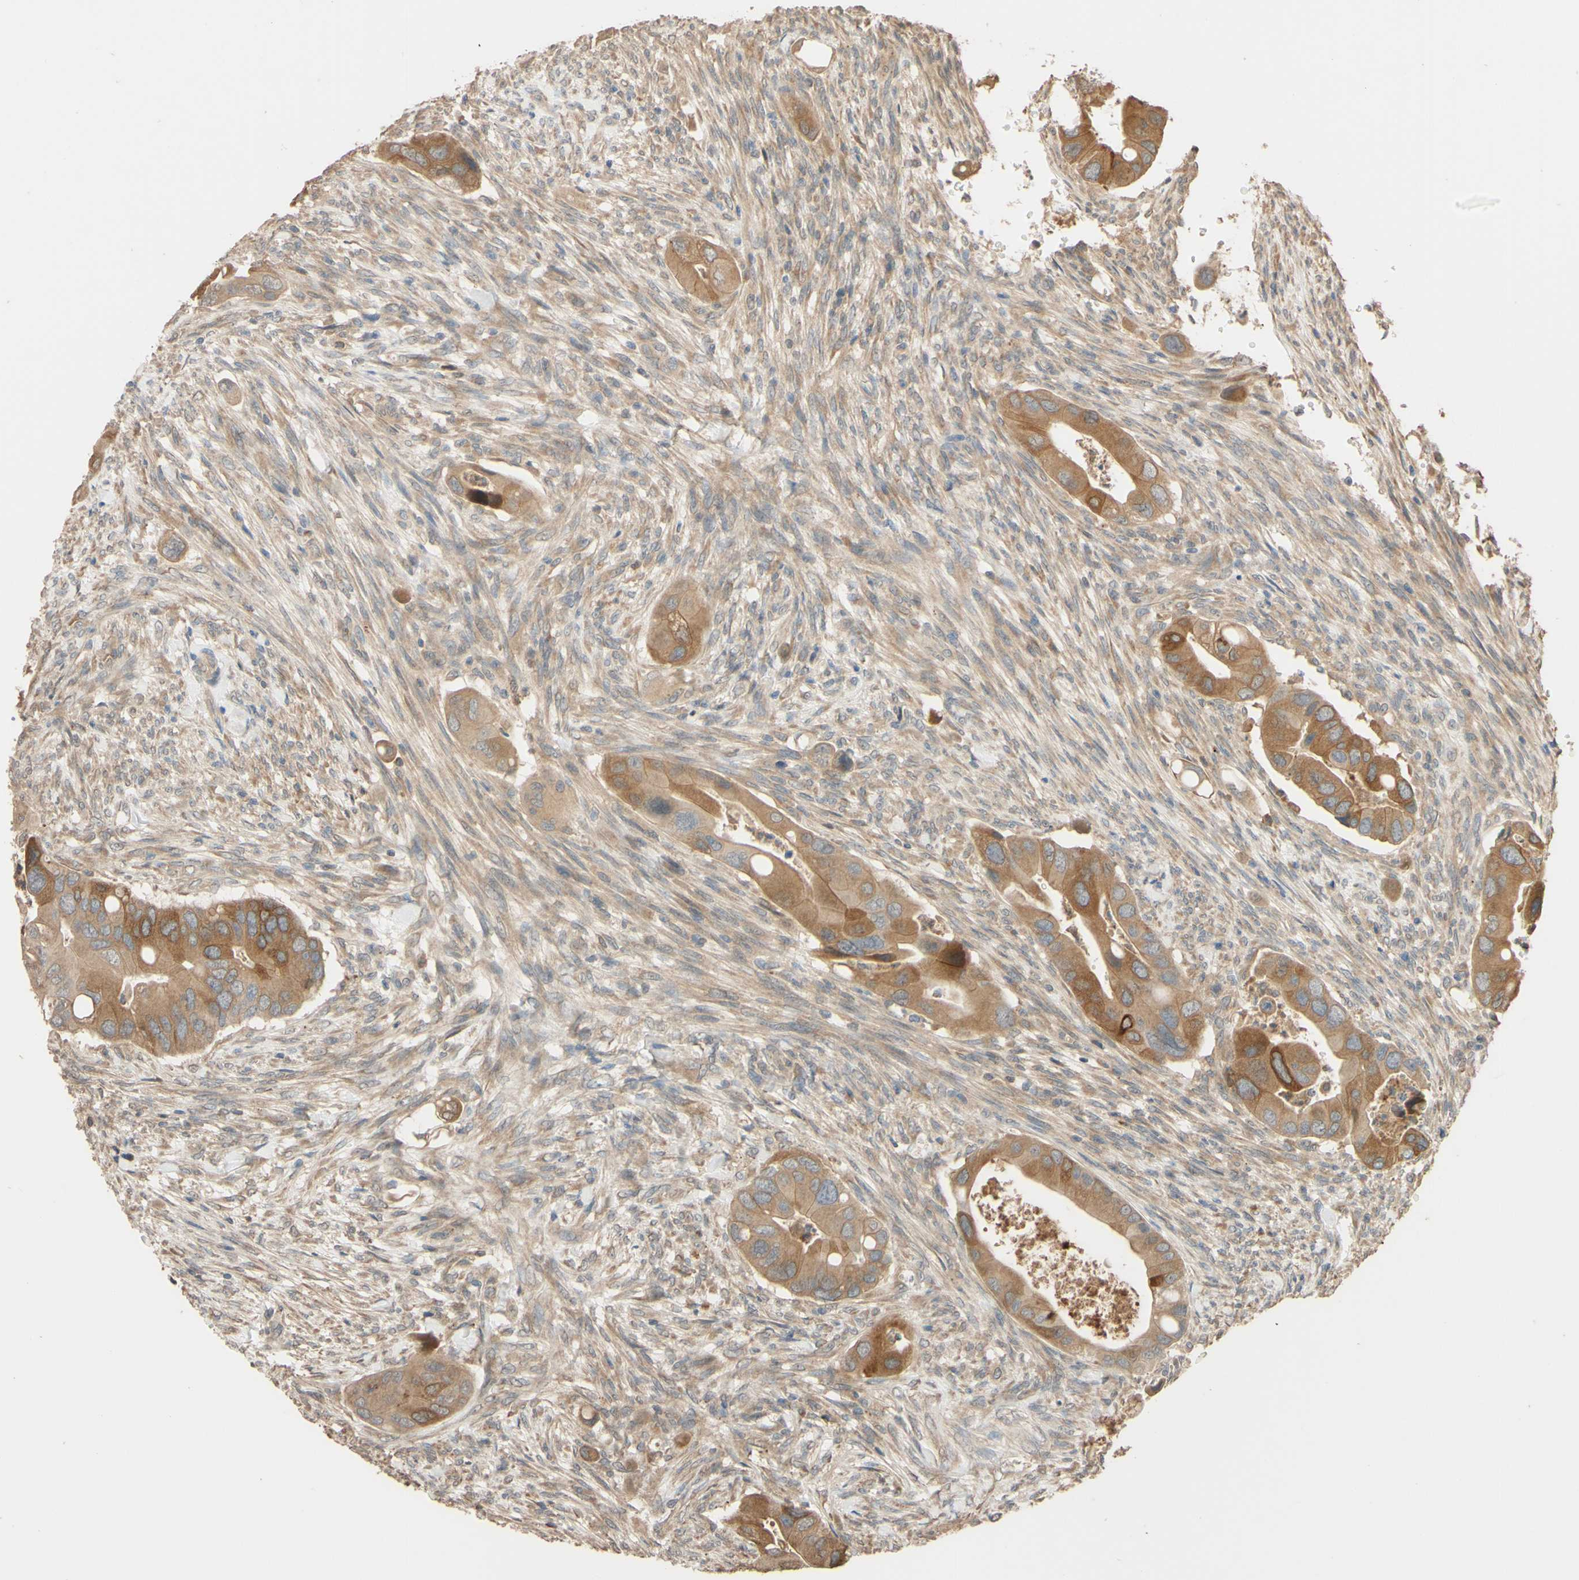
{"staining": {"intensity": "moderate", "quantity": ">75%", "location": "cytoplasmic/membranous"}, "tissue": "colorectal cancer", "cell_type": "Tumor cells", "image_type": "cancer", "snomed": [{"axis": "morphology", "description": "Adenocarcinoma, NOS"}, {"axis": "topography", "description": "Rectum"}], "caption": "The photomicrograph reveals staining of colorectal cancer, revealing moderate cytoplasmic/membranous protein expression (brown color) within tumor cells.", "gene": "SMIM19", "patient": {"sex": "female", "age": 57}}